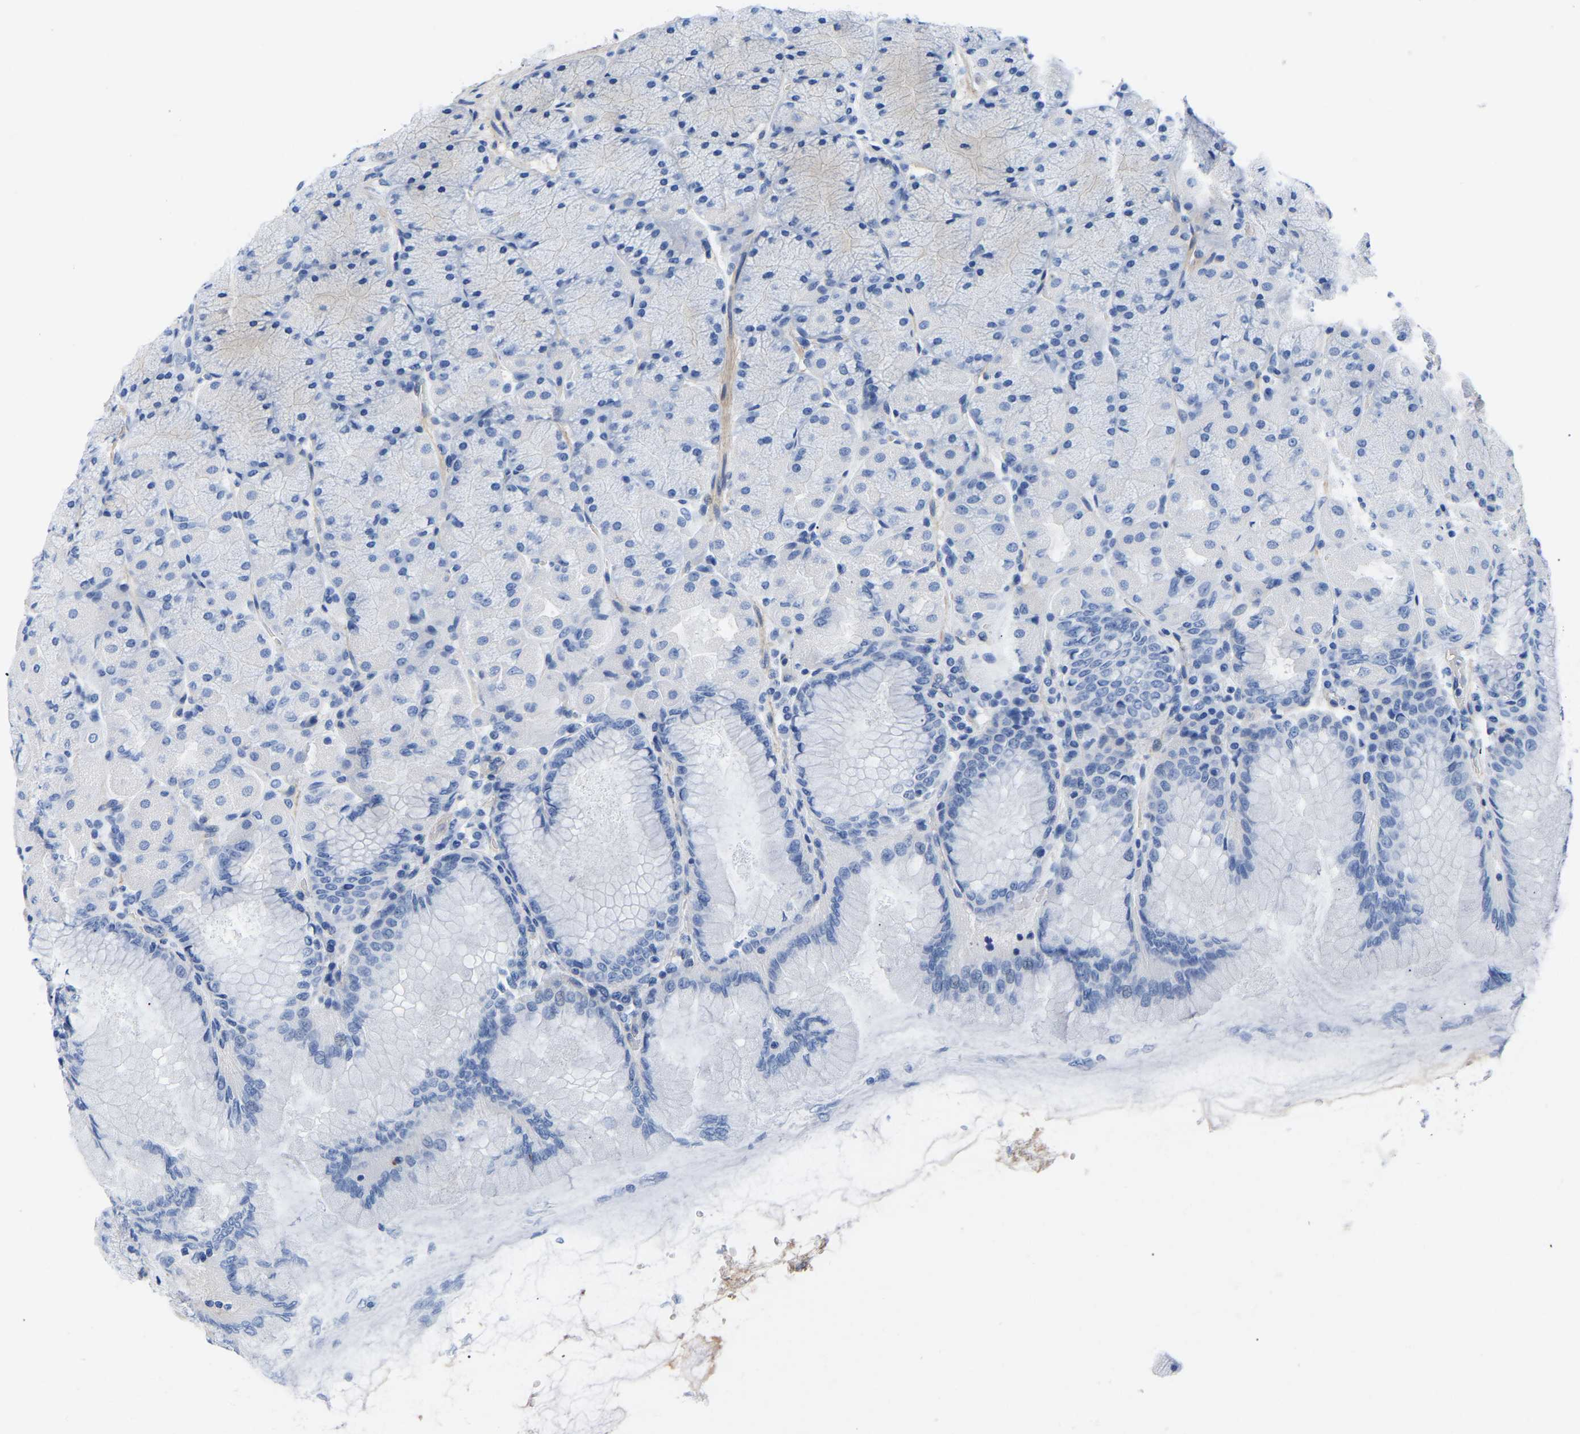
{"staining": {"intensity": "negative", "quantity": "none", "location": "none"}, "tissue": "stomach", "cell_type": "Glandular cells", "image_type": "normal", "snomed": [{"axis": "morphology", "description": "Normal tissue, NOS"}, {"axis": "topography", "description": "Stomach, upper"}], "caption": "Histopathology image shows no protein positivity in glandular cells of normal stomach.", "gene": "UPK3A", "patient": {"sex": "female", "age": 56}}